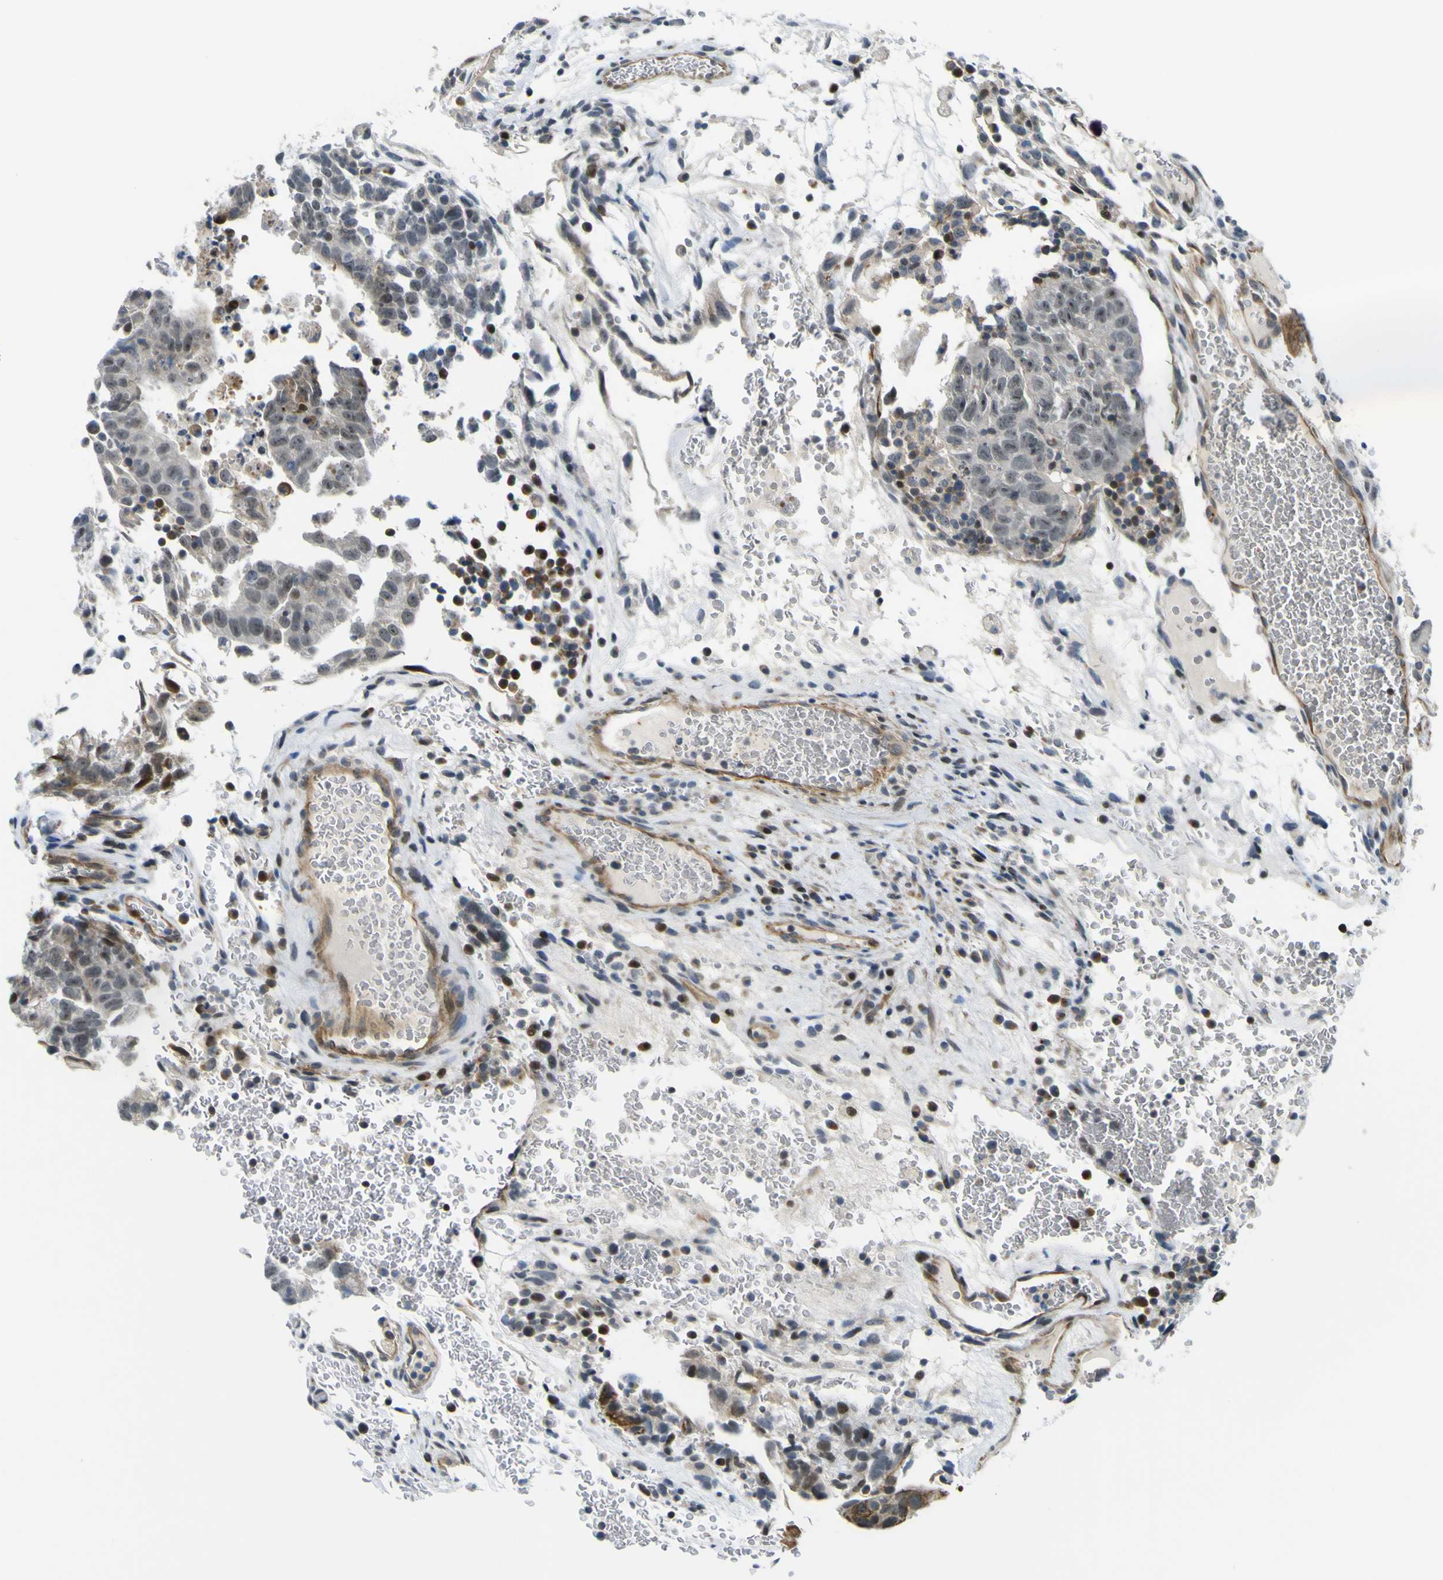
{"staining": {"intensity": "weak", "quantity": "<25%", "location": "nuclear"}, "tissue": "testis cancer", "cell_type": "Tumor cells", "image_type": "cancer", "snomed": [{"axis": "morphology", "description": "Seminoma, NOS"}, {"axis": "morphology", "description": "Carcinoma, Embryonal, NOS"}, {"axis": "topography", "description": "Testis"}], "caption": "Testis cancer (embryonal carcinoma) stained for a protein using immunohistochemistry (IHC) shows no expression tumor cells.", "gene": "KDM7A", "patient": {"sex": "male", "age": 52}}